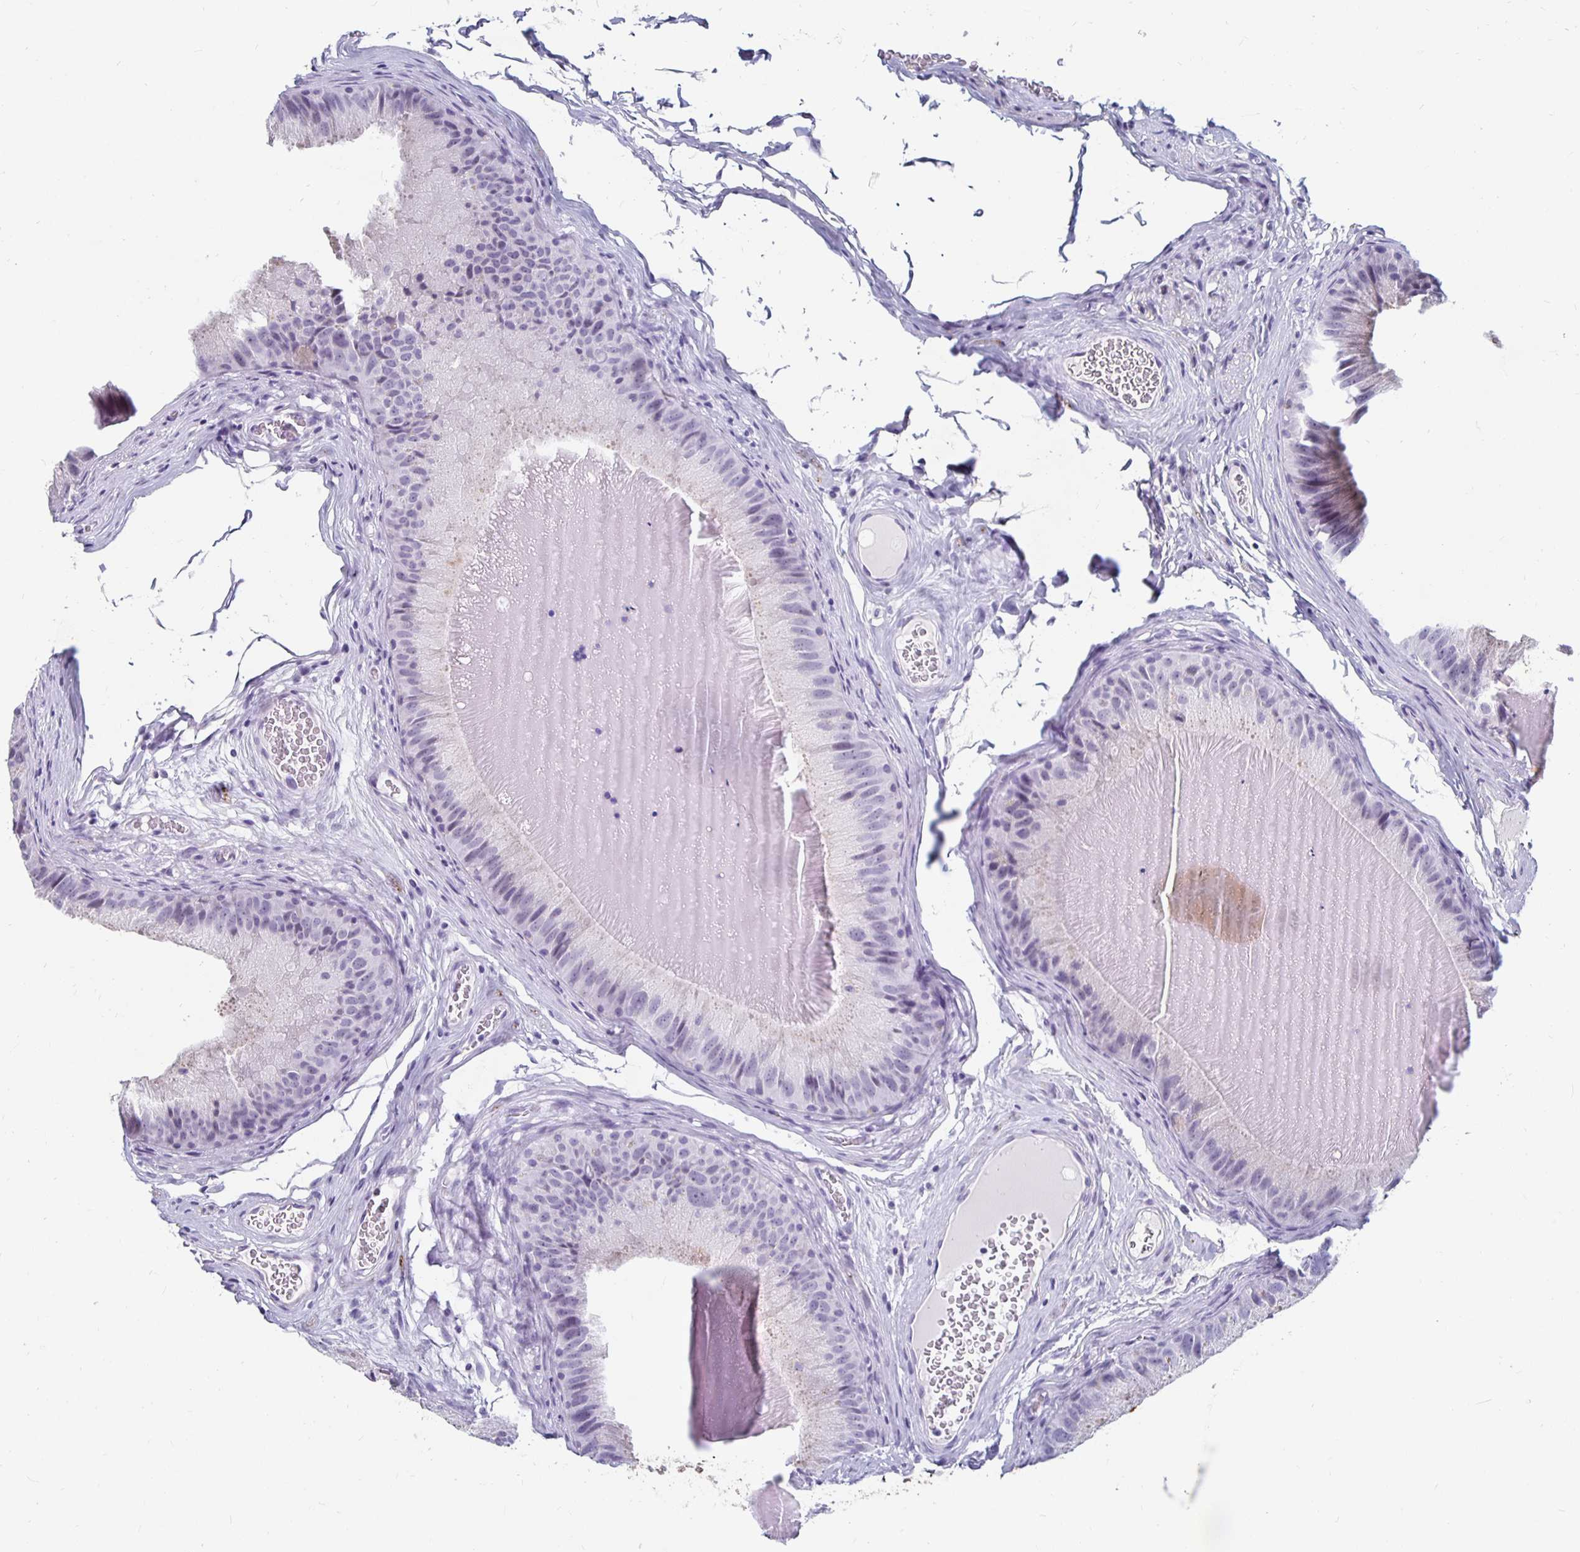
{"staining": {"intensity": "negative", "quantity": "none", "location": "none"}, "tissue": "epididymis", "cell_type": "Glandular cells", "image_type": "normal", "snomed": [{"axis": "morphology", "description": "Normal tissue, NOS"}, {"axis": "topography", "description": "Epididymis, spermatic cord, NOS"}], "caption": "This is an immunohistochemistry (IHC) photomicrograph of benign epididymis. There is no staining in glandular cells.", "gene": "KCNQ2", "patient": {"sex": "male", "age": 39}}